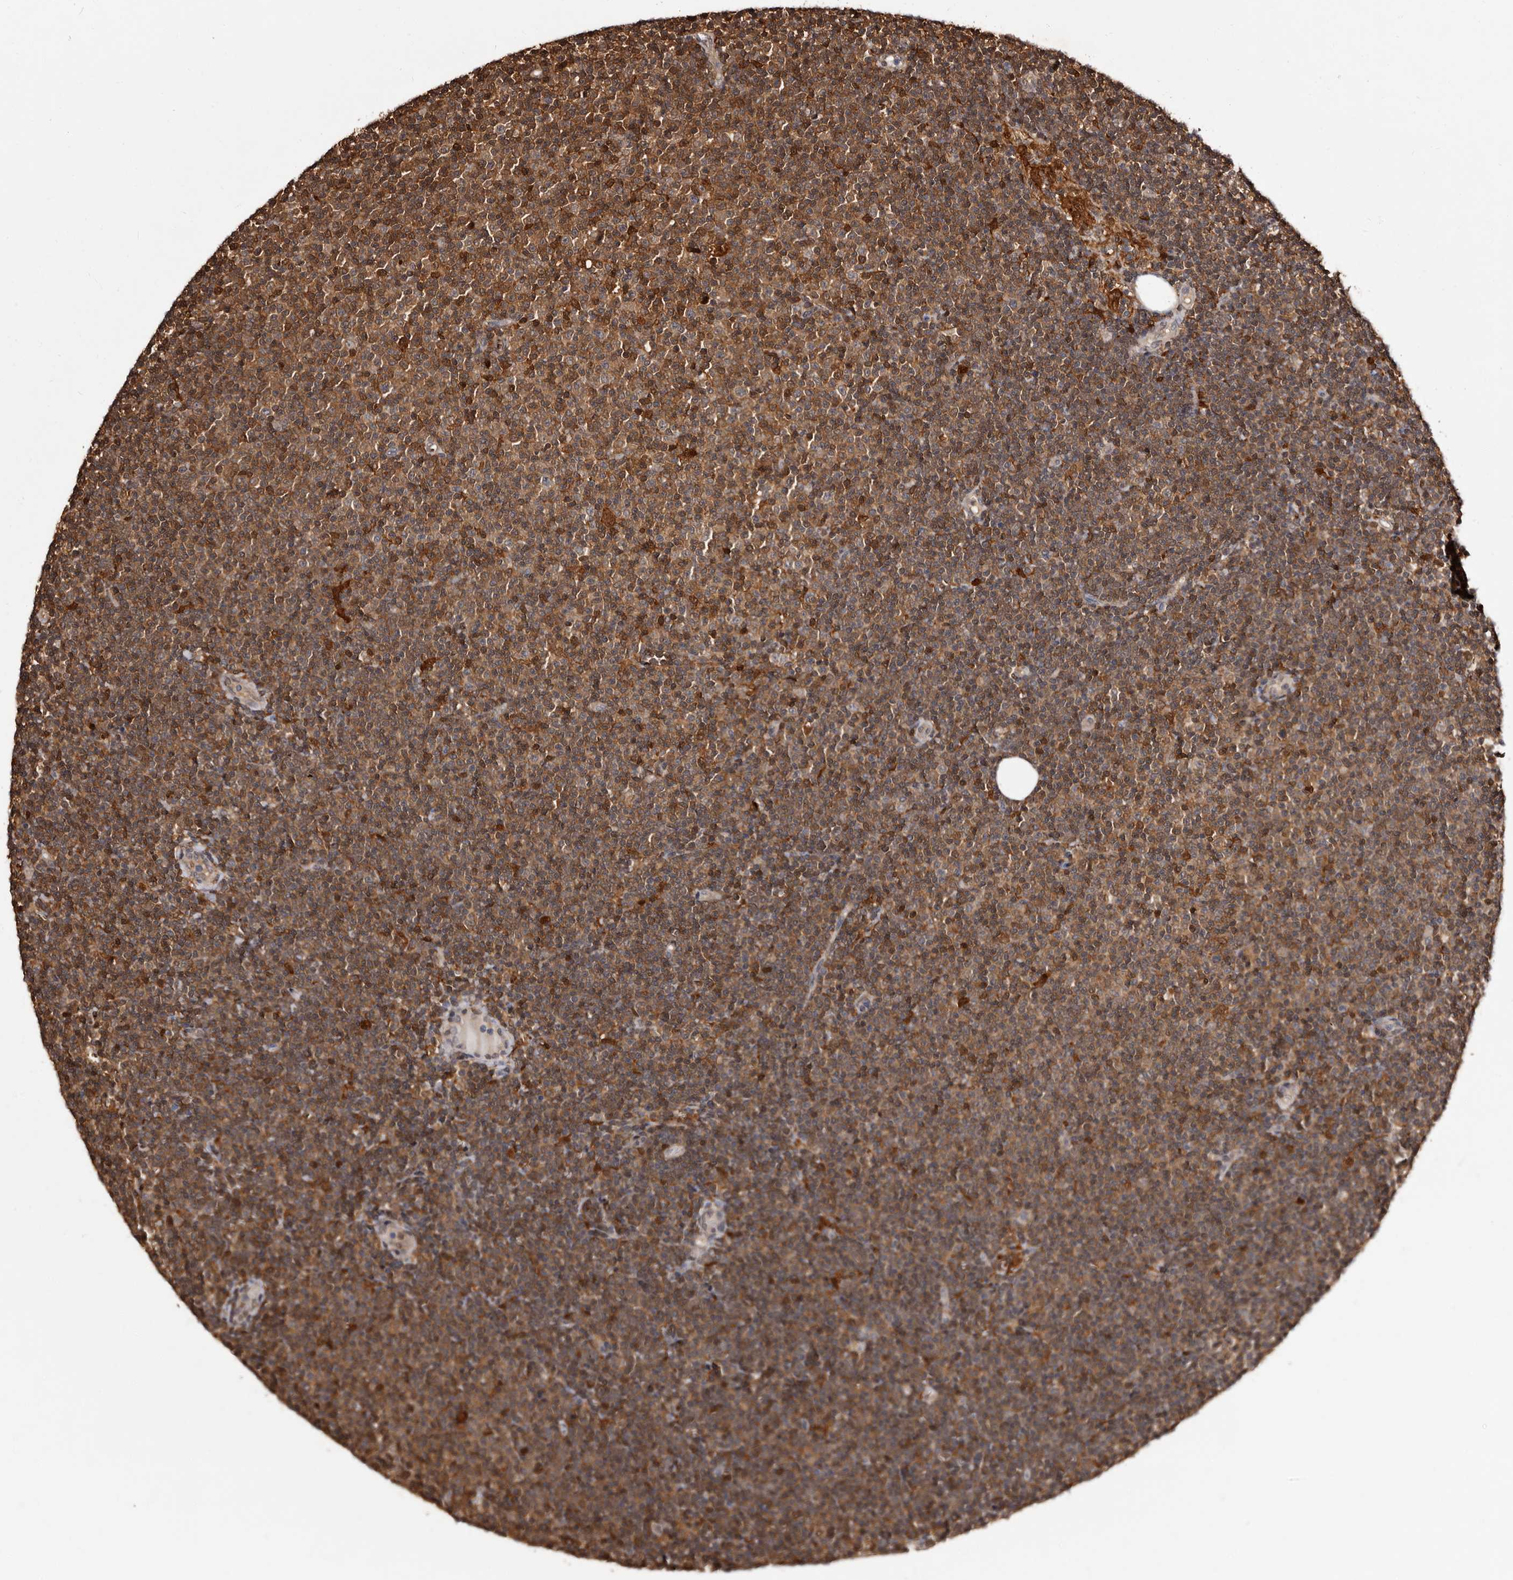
{"staining": {"intensity": "moderate", "quantity": ">75%", "location": "cytoplasmic/membranous"}, "tissue": "lymphoma", "cell_type": "Tumor cells", "image_type": "cancer", "snomed": [{"axis": "morphology", "description": "Malignant lymphoma, non-Hodgkin's type, Low grade"}, {"axis": "topography", "description": "Lymph node"}], "caption": "Immunohistochemical staining of lymphoma exhibits medium levels of moderate cytoplasmic/membranous protein staining in about >75% of tumor cells.", "gene": "DNPH1", "patient": {"sex": "female", "age": 53}}